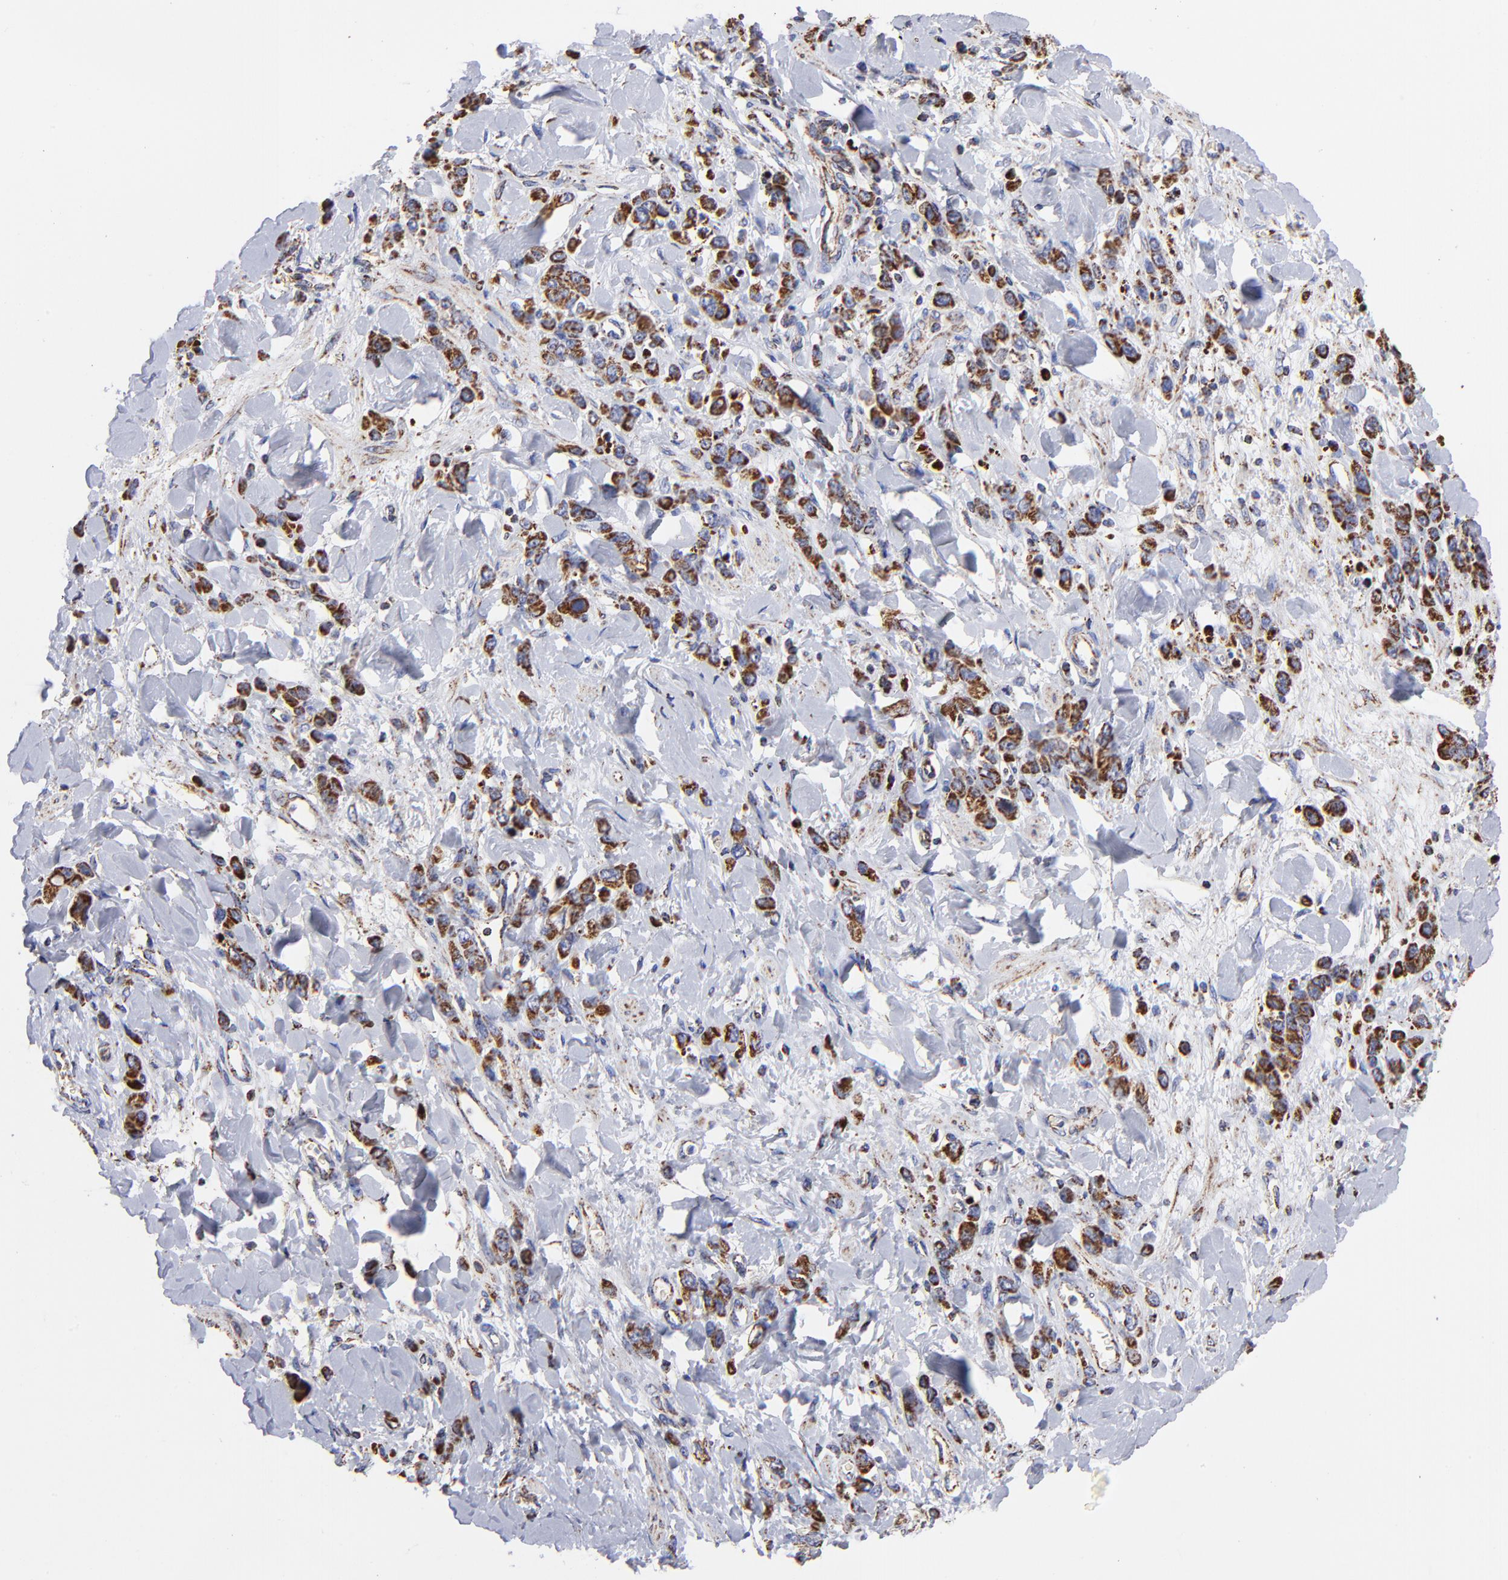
{"staining": {"intensity": "strong", "quantity": ">75%", "location": "cytoplasmic/membranous"}, "tissue": "stomach cancer", "cell_type": "Tumor cells", "image_type": "cancer", "snomed": [{"axis": "morphology", "description": "Normal tissue, NOS"}, {"axis": "morphology", "description": "Adenocarcinoma, NOS"}, {"axis": "topography", "description": "Stomach"}], "caption": "Immunohistochemical staining of stomach adenocarcinoma exhibits high levels of strong cytoplasmic/membranous protein staining in approximately >75% of tumor cells.", "gene": "PHB1", "patient": {"sex": "male", "age": 82}}